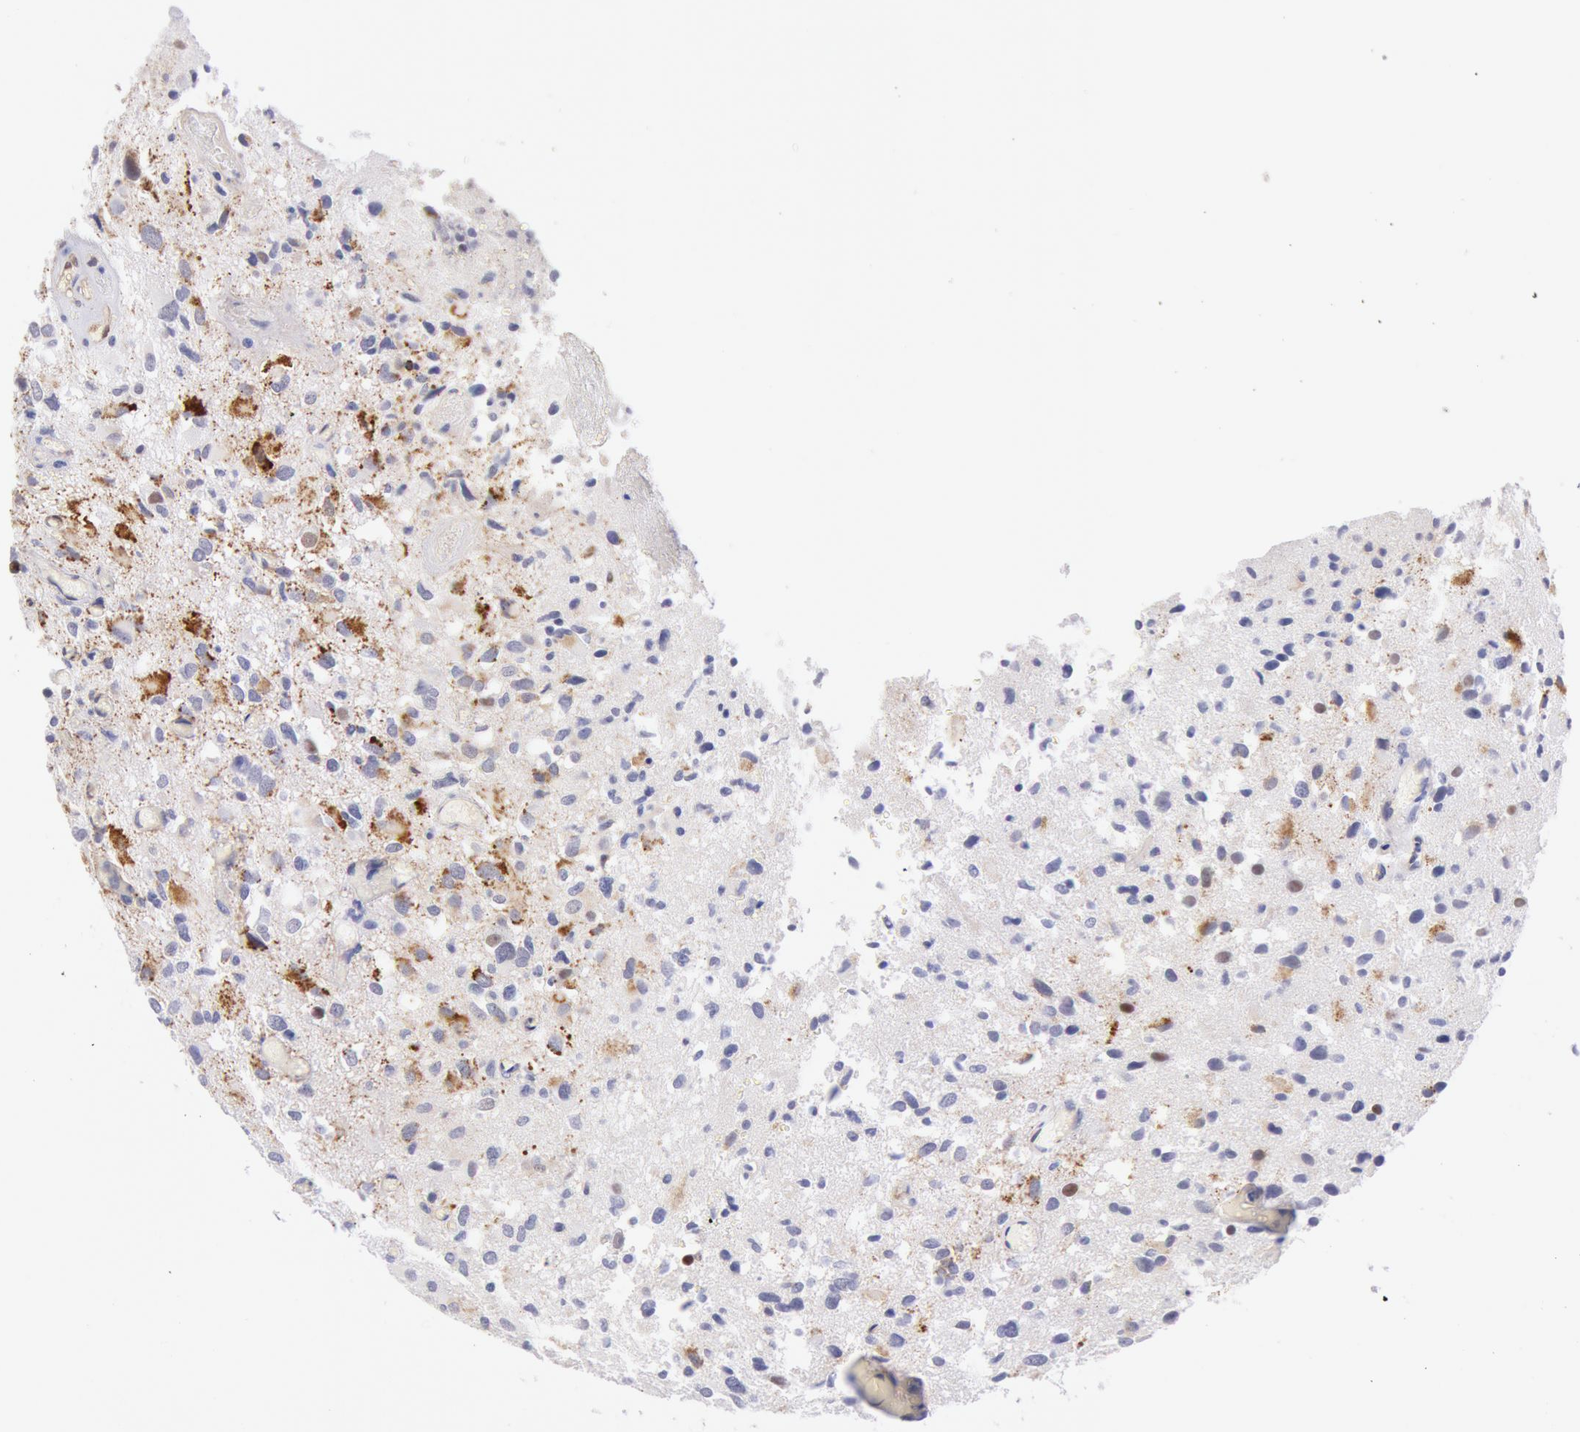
{"staining": {"intensity": "moderate", "quantity": "25%-75%", "location": "nuclear"}, "tissue": "glioma", "cell_type": "Tumor cells", "image_type": "cancer", "snomed": [{"axis": "morphology", "description": "Glioma, malignant, High grade"}, {"axis": "topography", "description": "Brain"}], "caption": "A medium amount of moderate nuclear staining is appreciated in about 25%-75% of tumor cells in glioma tissue.", "gene": "CDKN2B", "patient": {"sex": "male", "age": 69}}